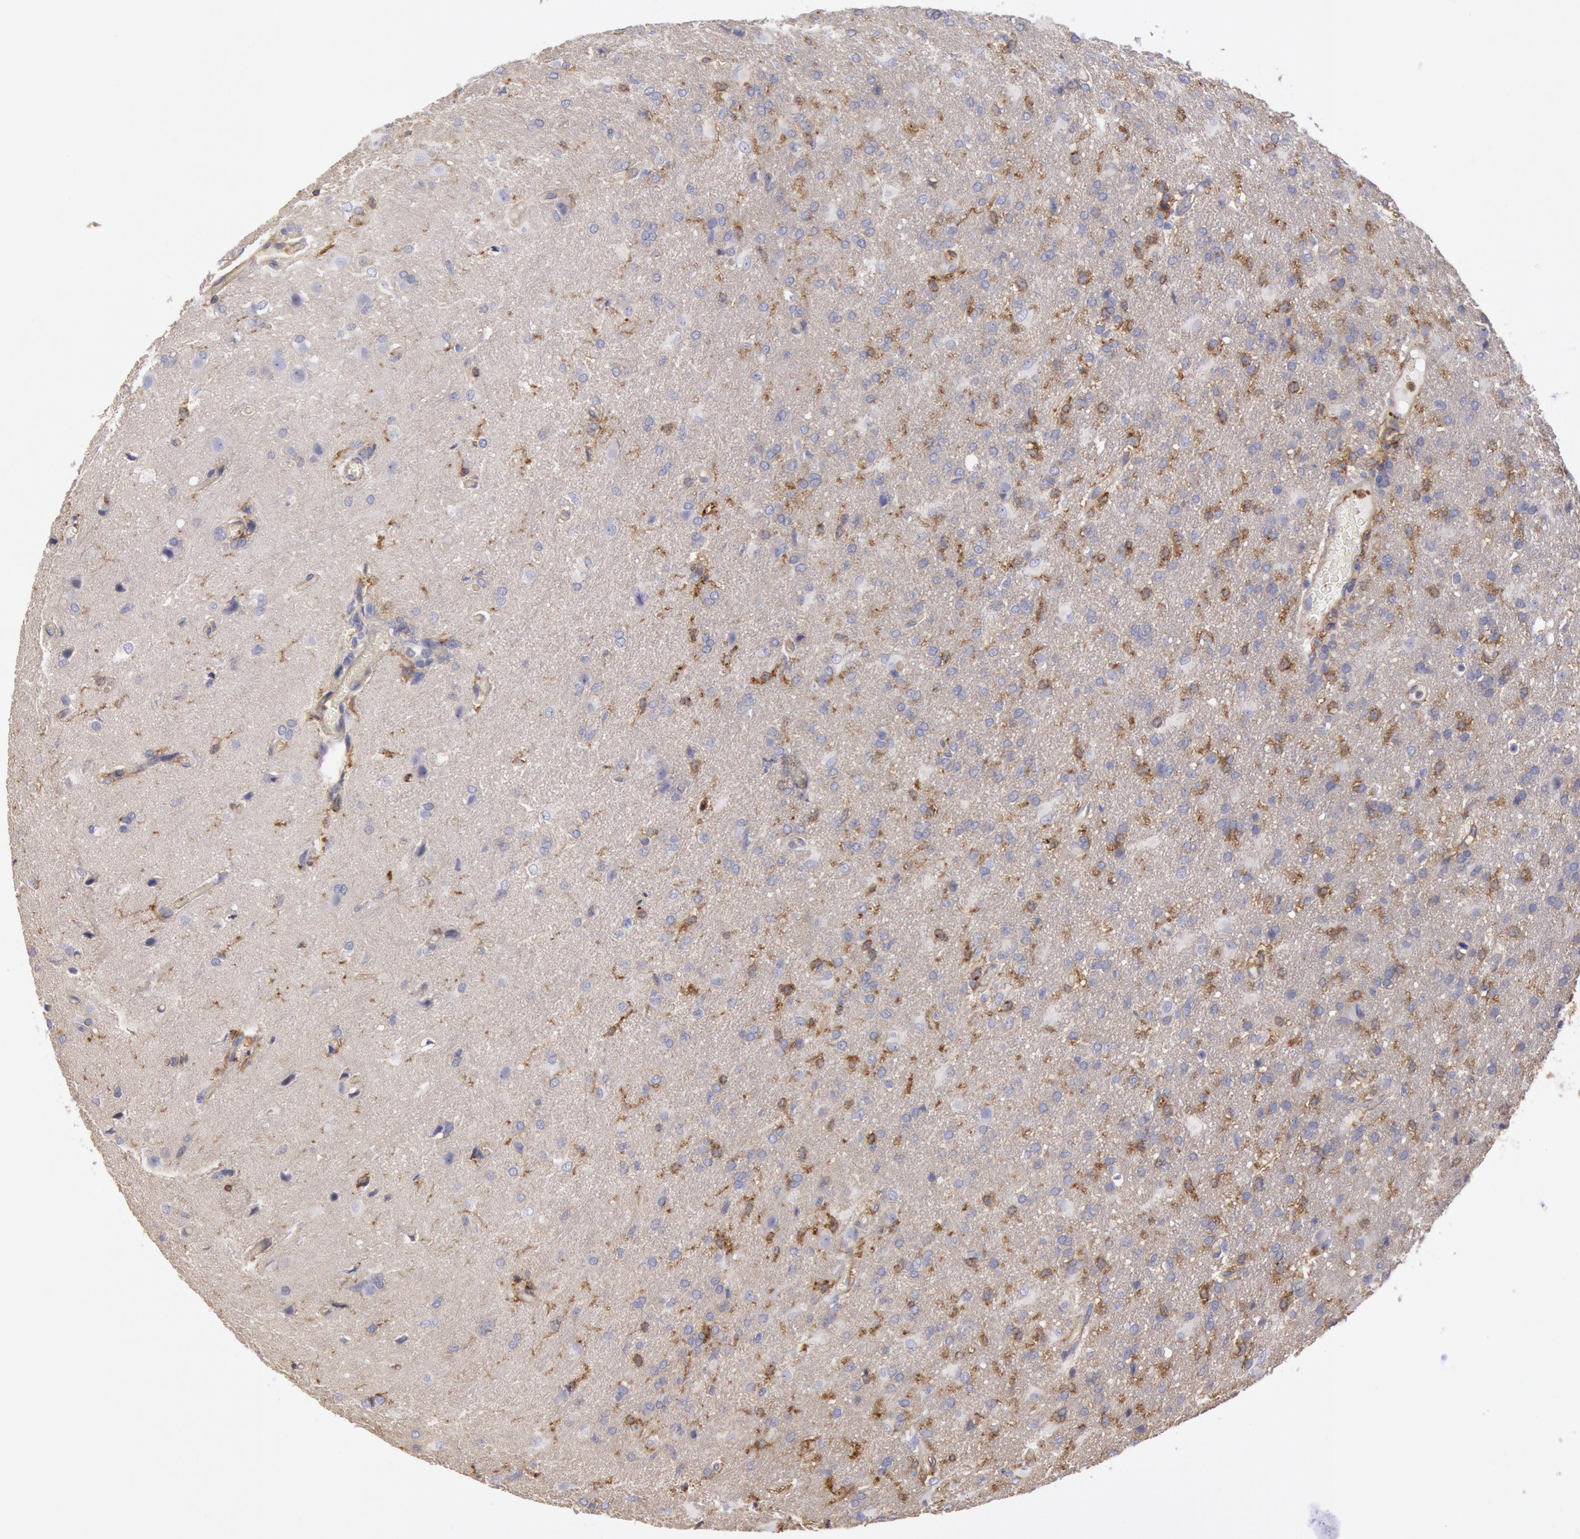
{"staining": {"intensity": "moderate", "quantity": "<25%", "location": "cytoplasmic/membranous"}, "tissue": "glioma", "cell_type": "Tumor cells", "image_type": "cancer", "snomed": [{"axis": "morphology", "description": "Glioma, malignant, High grade"}, {"axis": "topography", "description": "Brain"}], "caption": "High-power microscopy captured an immunohistochemistry histopathology image of malignant glioma (high-grade), revealing moderate cytoplasmic/membranous expression in about <25% of tumor cells.", "gene": "SNAP23", "patient": {"sex": "male", "age": 68}}